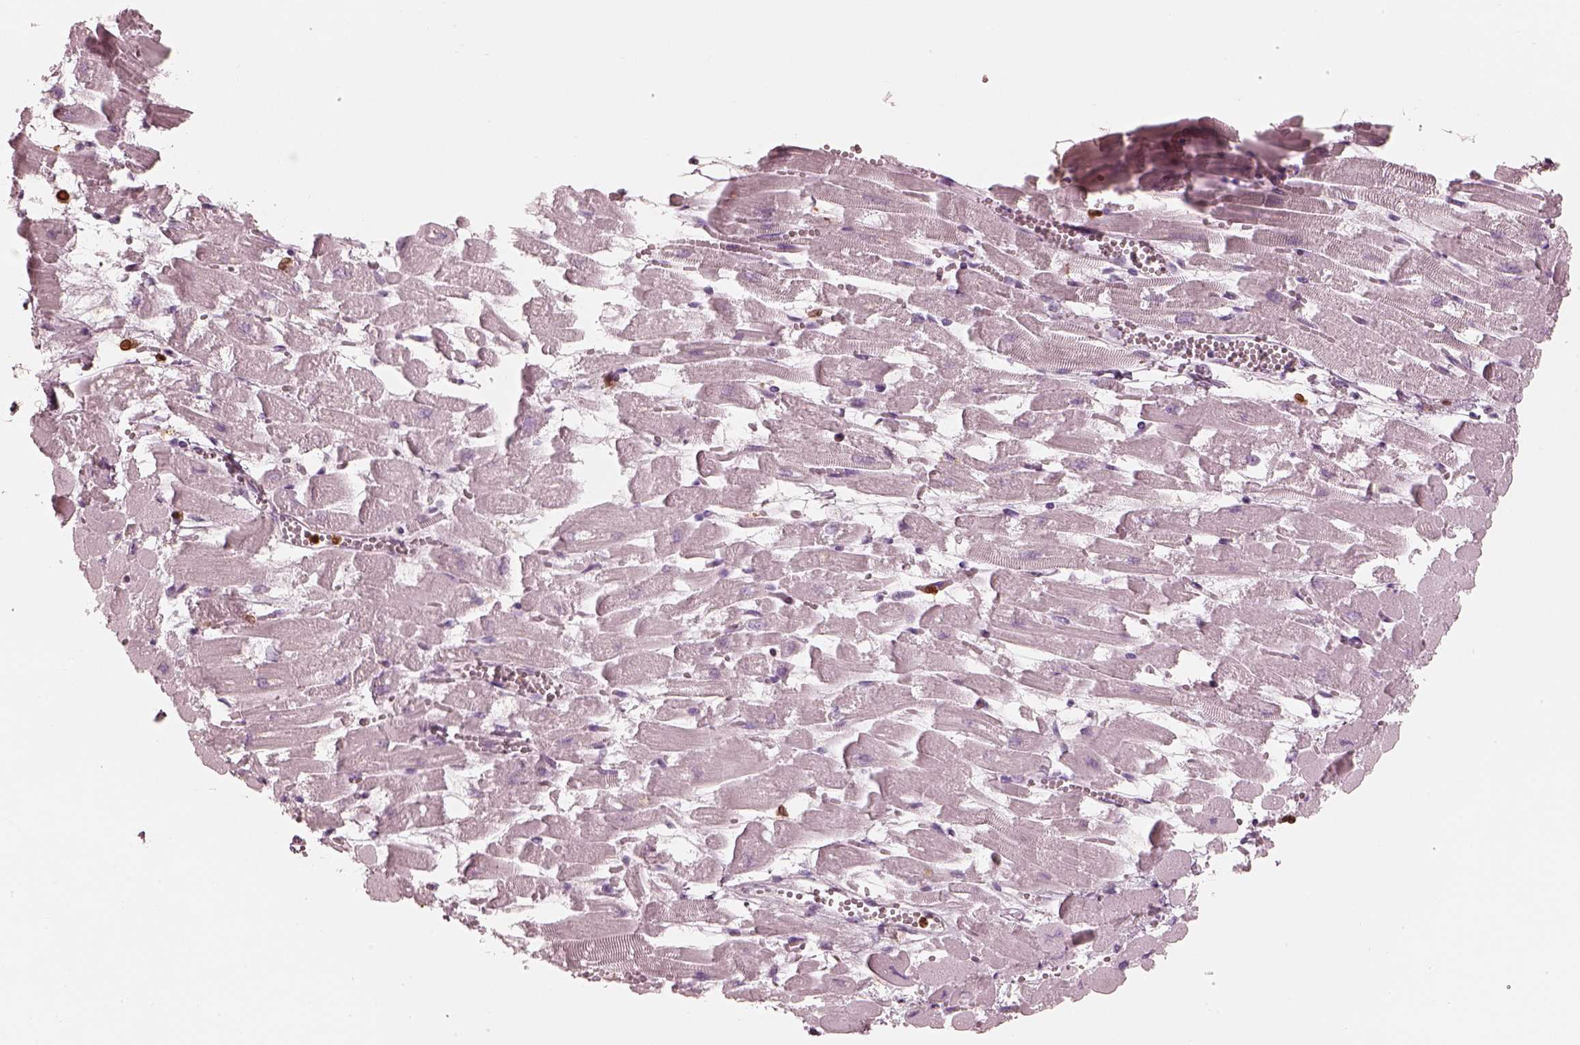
{"staining": {"intensity": "negative", "quantity": "none", "location": "none"}, "tissue": "heart muscle", "cell_type": "Cardiomyocytes", "image_type": "normal", "snomed": [{"axis": "morphology", "description": "Normal tissue, NOS"}, {"axis": "topography", "description": "Heart"}], "caption": "High magnification brightfield microscopy of normal heart muscle stained with DAB (3,3'-diaminobenzidine) (brown) and counterstained with hematoxylin (blue): cardiomyocytes show no significant staining. (Immunohistochemistry (ihc), brightfield microscopy, high magnification).", "gene": "ALOX5", "patient": {"sex": "female", "age": 52}}